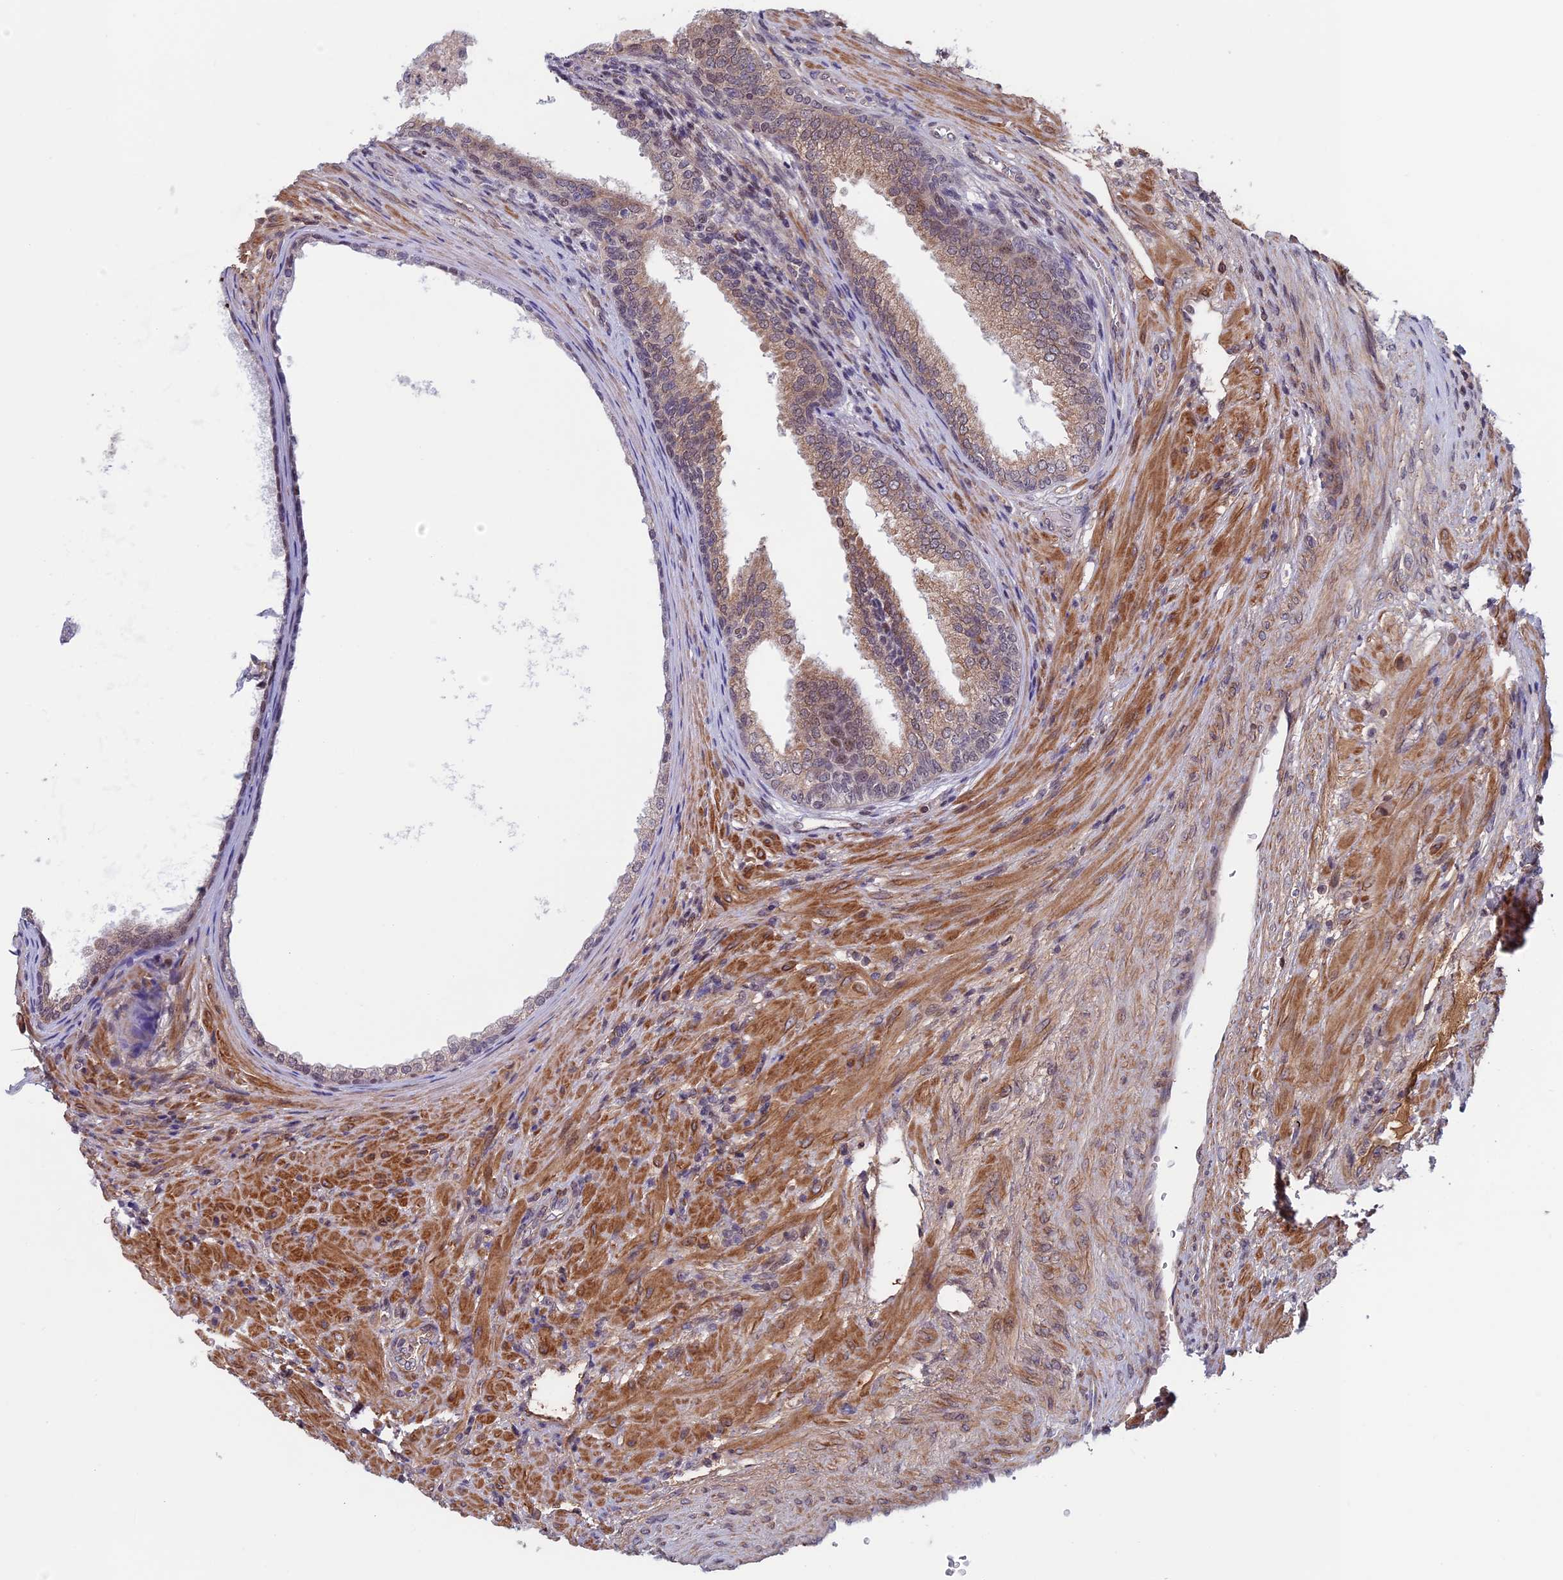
{"staining": {"intensity": "moderate", "quantity": "25%-75%", "location": "cytoplasmic/membranous"}, "tissue": "prostate", "cell_type": "Glandular cells", "image_type": "normal", "snomed": [{"axis": "morphology", "description": "Normal tissue, NOS"}, {"axis": "topography", "description": "Prostate"}], "caption": "Prostate stained with DAB (3,3'-diaminobenzidine) immunohistochemistry (IHC) shows medium levels of moderate cytoplasmic/membranous expression in approximately 25%-75% of glandular cells. (brown staining indicates protein expression, while blue staining denotes nuclei).", "gene": "FADS1", "patient": {"sex": "male", "age": 76}}